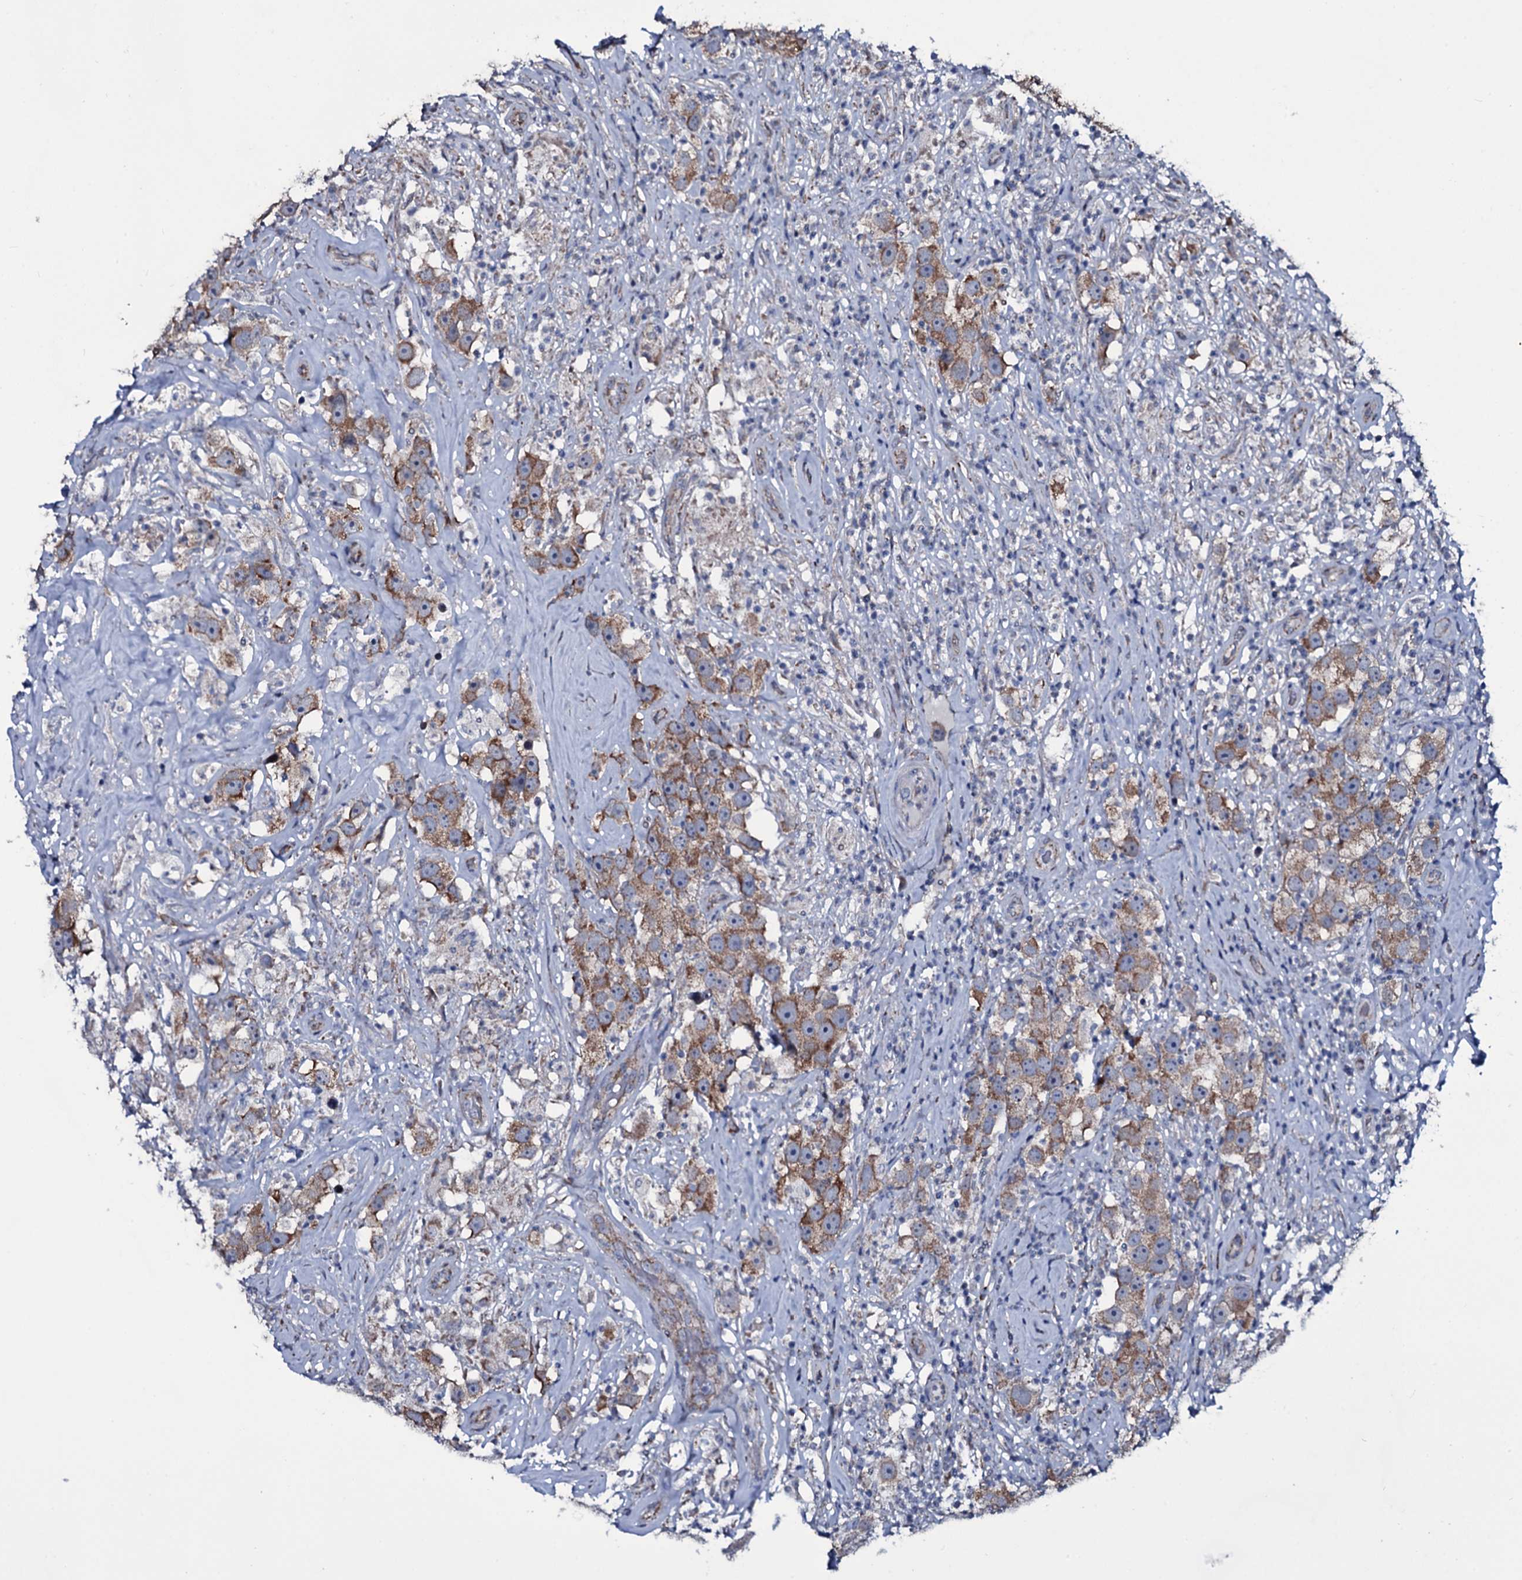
{"staining": {"intensity": "moderate", "quantity": ">75%", "location": "cytoplasmic/membranous"}, "tissue": "testis cancer", "cell_type": "Tumor cells", "image_type": "cancer", "snomed": [{"axis": "morphology", "description": "Seminoma, NOS"}, {"axis": "topography", "description": "Testis"}], "caption": "This histopathology image demonstrates seminoma (testis) stained with immunohistochemistry (IHC) to label a protein in brown. The cytoplasmic/membranous of tumor cells show moderate positivity for the protein. Nuclei are counter-stained blue.", "gene": "WIPF3", "patient": {"sex": "male", "age": 49}}